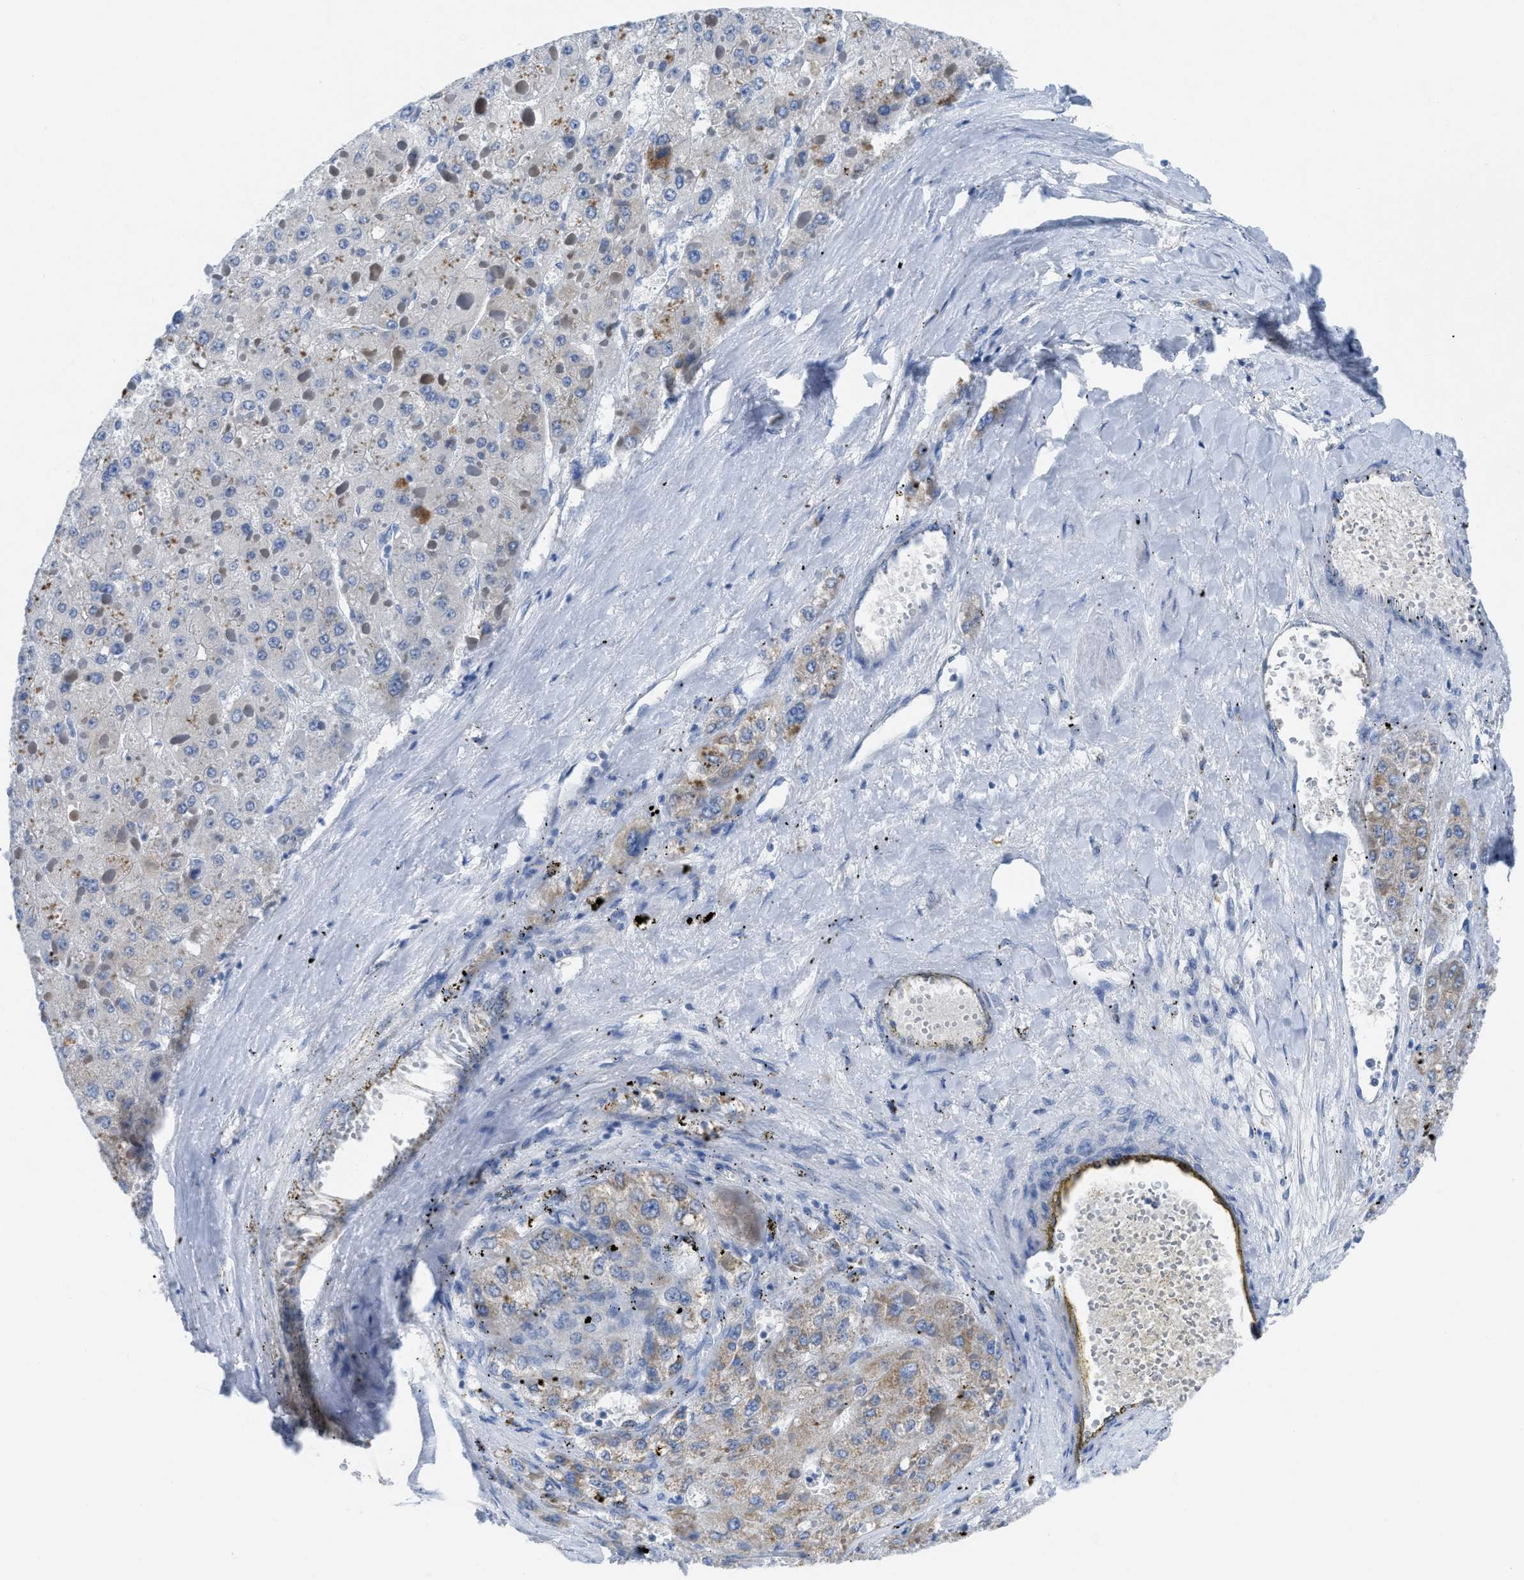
{"staining": {"intensity": "weak", "quantity": "<25%", "location": "cytoplasmic/membranous"}, "tissue": "liver cancer", "cell_type": "Tumor cells", "image_type": "cancer", "snomed": [{"axis": "morphology", "description": "Carcinoma, Hepatocellular, NOS"}, {"axis": "topography", "description": "Liver"}], "caption": "Immunohistochemical staining of human hepatocellular carcinoma (liver) displays no significant staining in tumor cells. The staining was performed using DAB to visualize the protein expression in brown, while the nuclei were stained in blue with hematoxylin (Magnification: 20x).", "gene": "ETFA", "patient": {"sex": "female", "age": 73}}